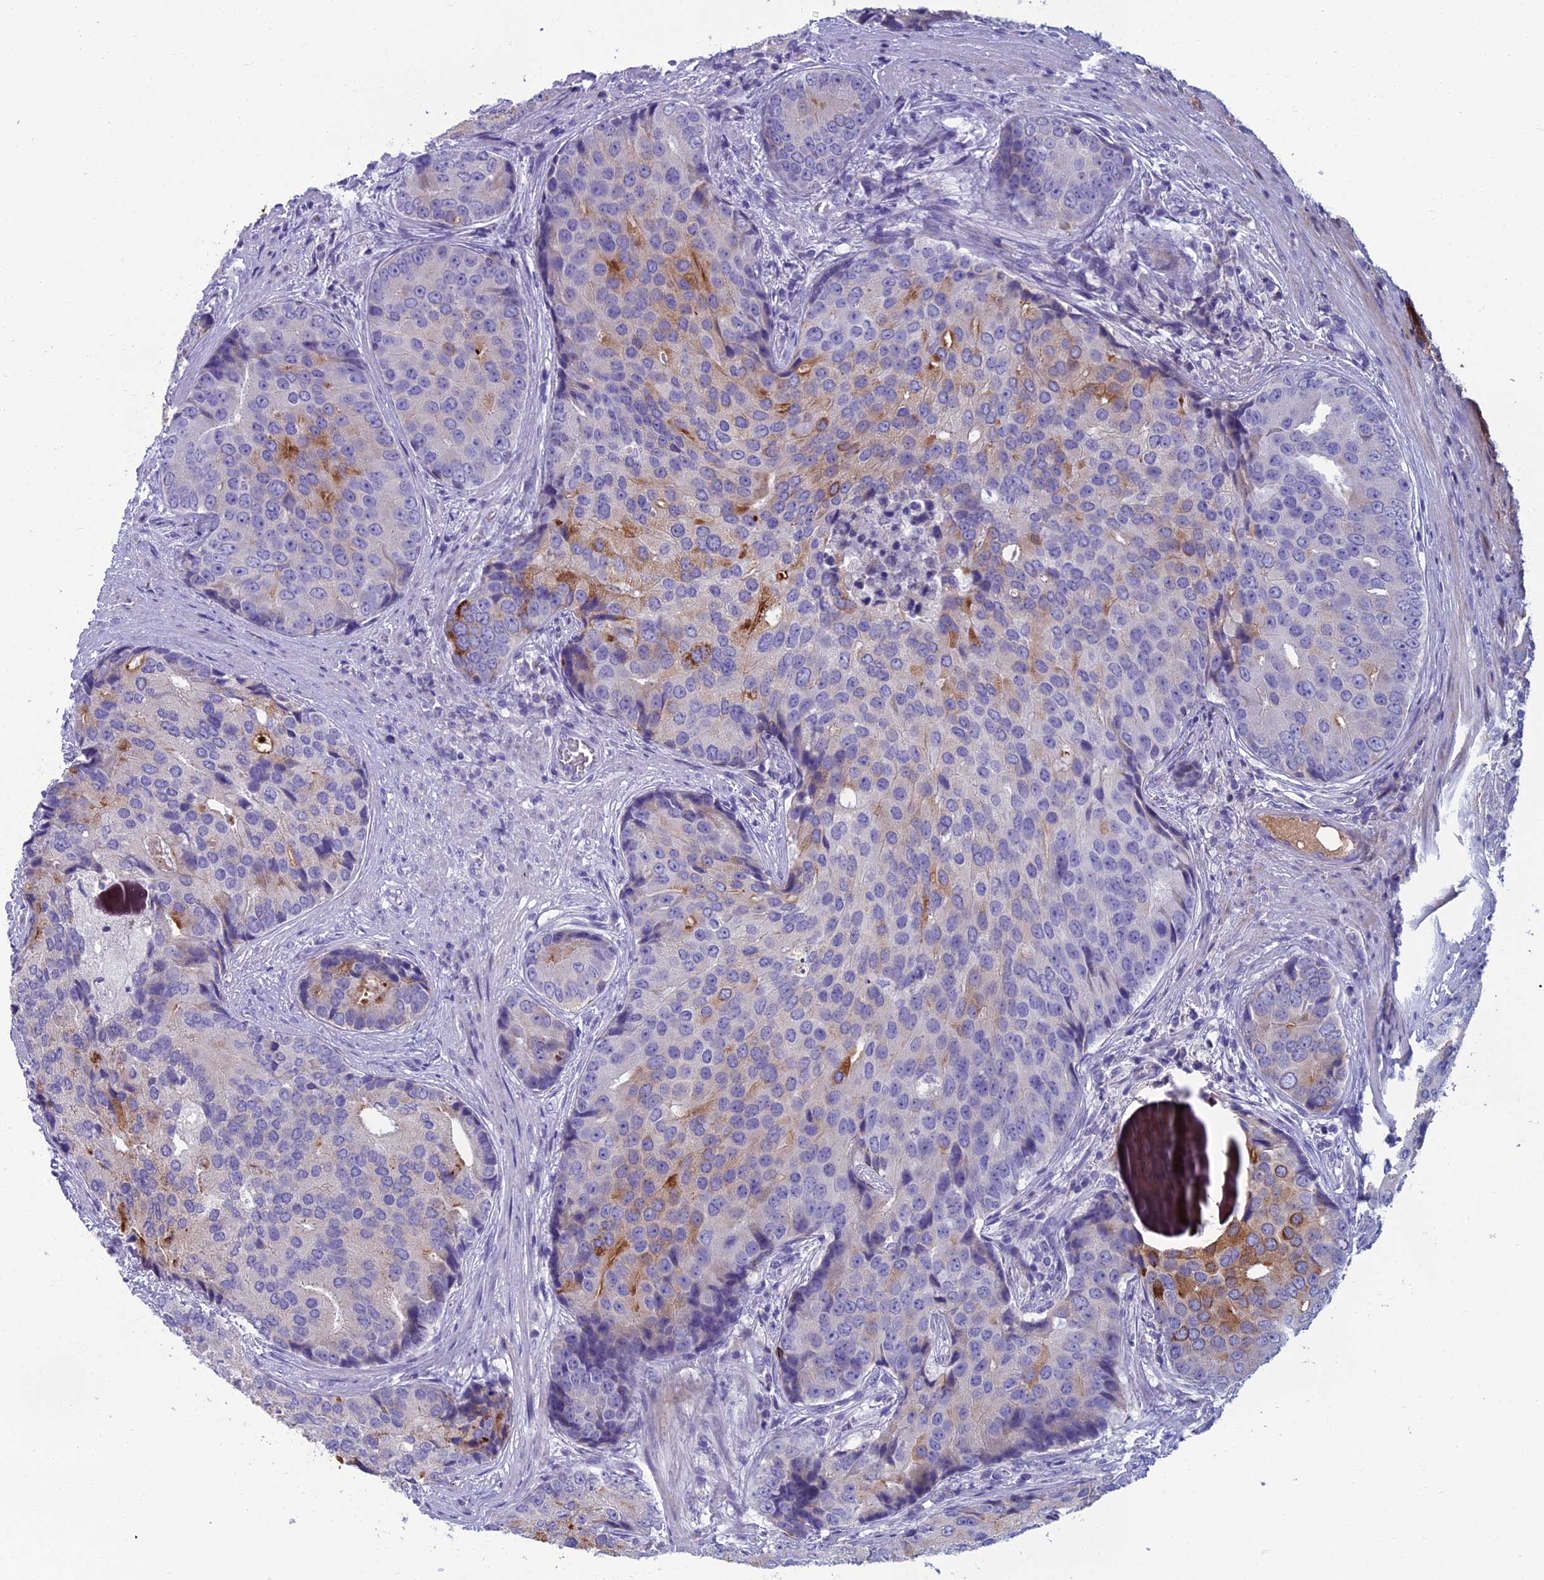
{"staining": {"intensity": "strong", "quantity": "25%-75%", "location": "cytoplasmic/membranous"}, "tissue": "prostate cancer", "cell_type": "Tumor cells", "image_type": "cancer", "snomed": [{"axis": "morphology", "description": "Adenocarcinoma, High grade"}, {"axis": "topography", "description": "Prostate"}], "caption": "High-power microscopy captured an immunohistochemistry (IHC) image of prostate cancer, revealing strong cytoplasmic/membranous staining in approximately 25%-75% of tumor cells. Using DAB (brown) and hematoxylin (blue) stains, captured at high magnification using brightfield microscopy.", "gene": "SPTLC3", "patient": {"sex": "male", "age": 62}}